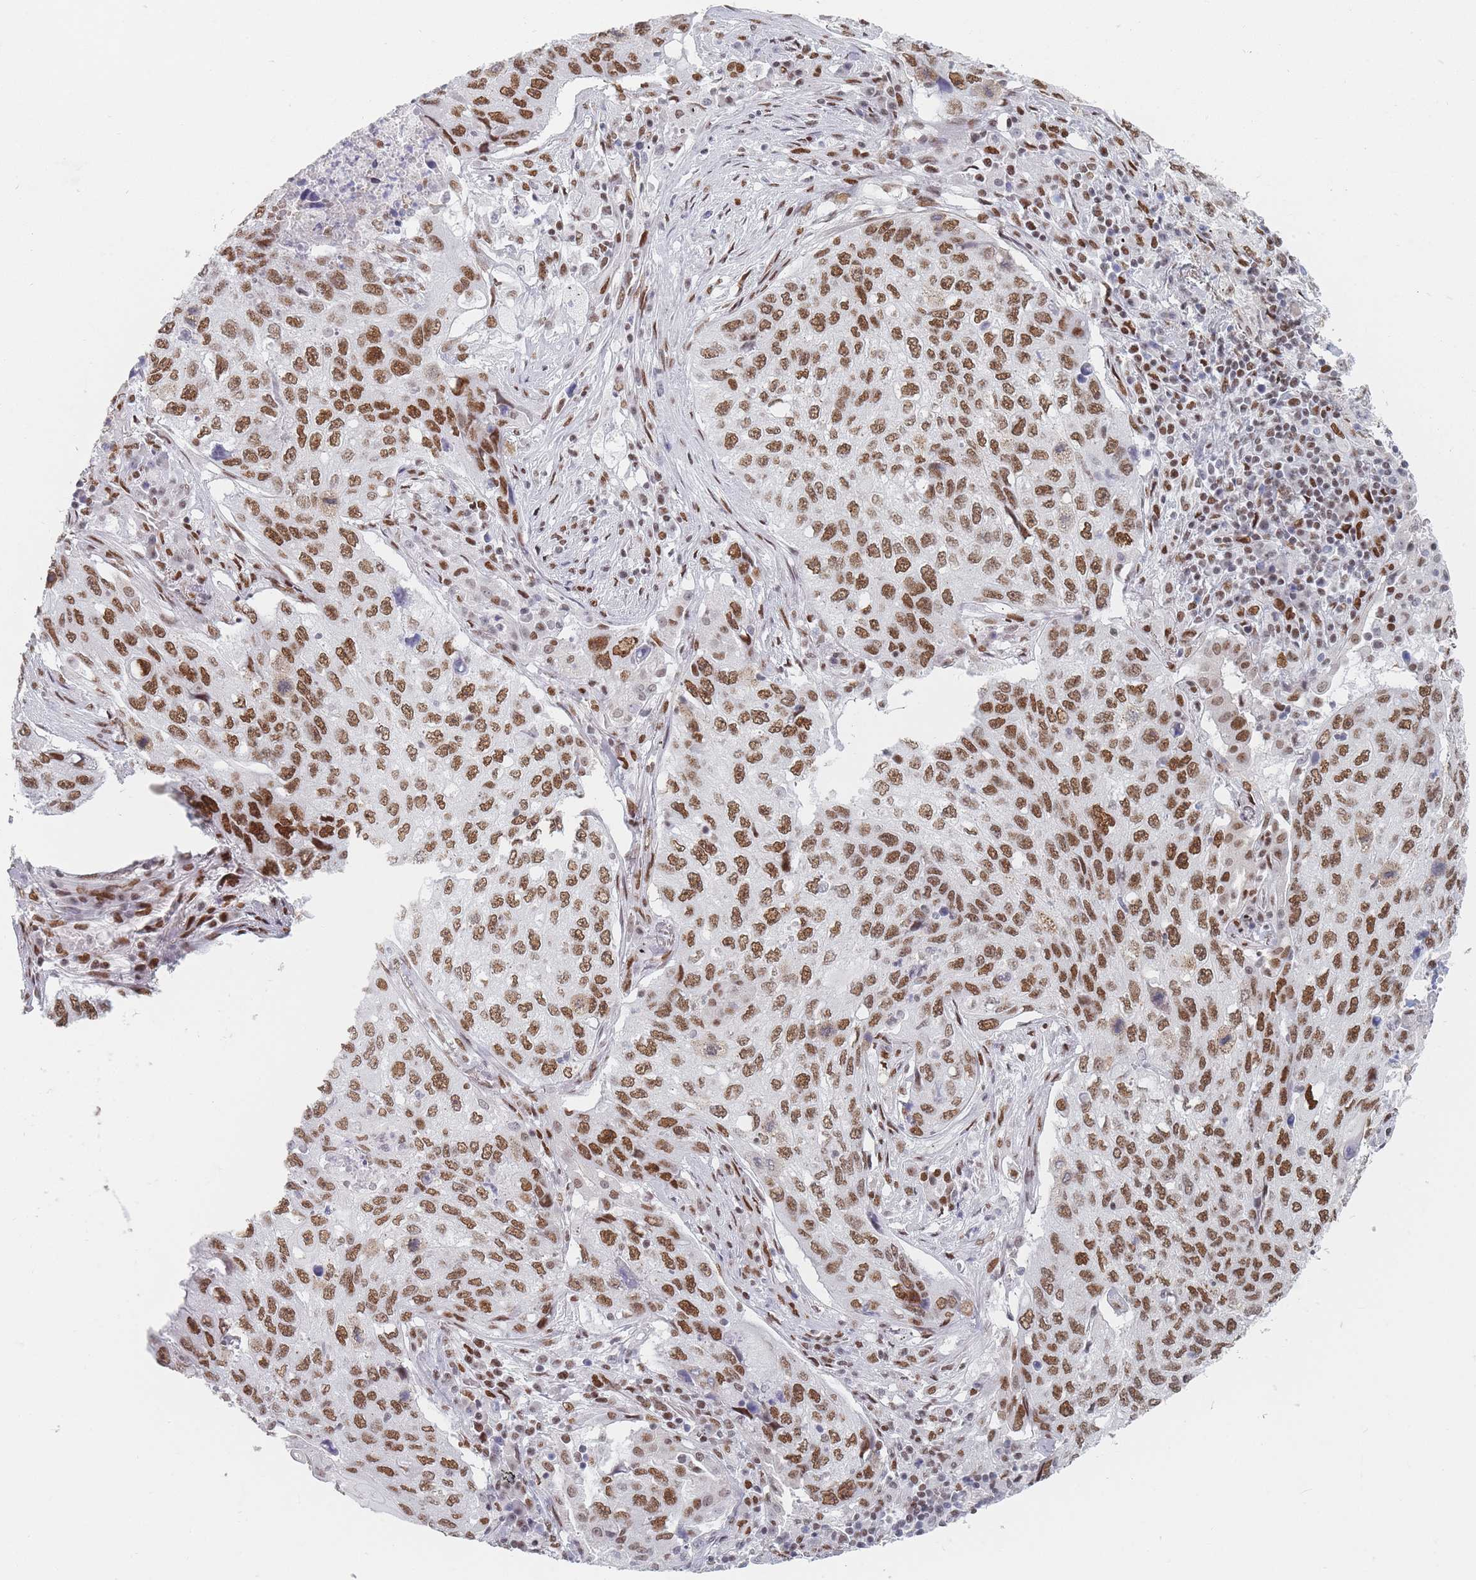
{"staining": {"intensity": "moderate", "quantity": ">75%", "location": "nuclear"}, "tissue": "lung cancer", "cell_type": "Tumor cells", "image_type": "cancer", "snomed": [{"axis": "morphology", "description": "Squamous cell carcinoma, NOS"}, {"axis": "topography", "description": "Lung"}], "caption": "A brown stain shows moderate nuclear expression of a protein in lung squamous cell carcinoma tumor cells. (IHC, brightfield microscopy, high magnification).", "gene": "SAFB2", "patient": {"sex": "female", "age": 63}}